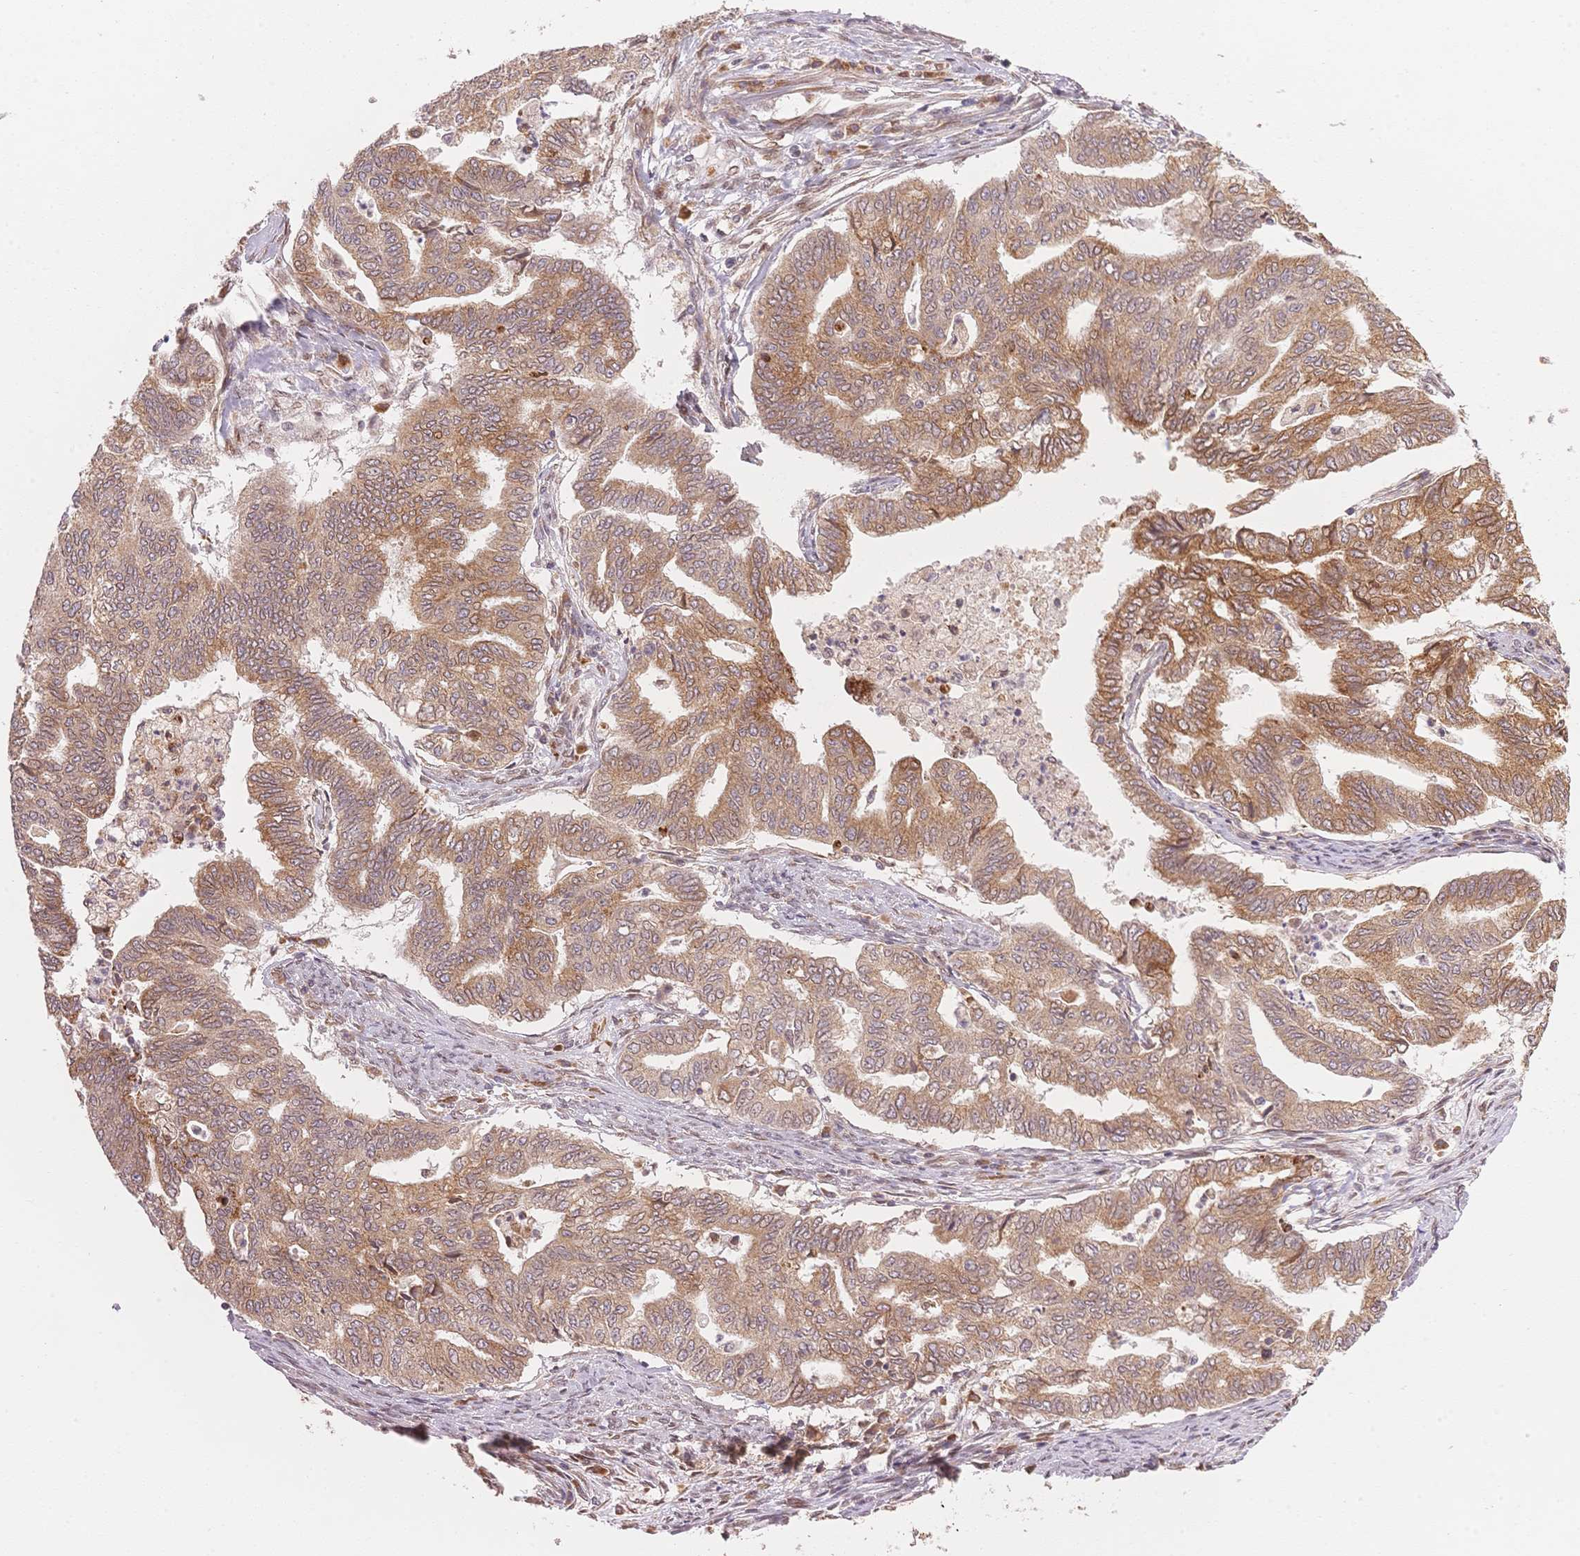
{"staining": {"intensity": "moderate", "quantity": ">75%", "location": "cytoplasmic/membranous"}, "tissue": "endometrial cancer", "cell_type": "Tumor cells", "image_type": "cancer", "snomed": [{"axis": "morphology", "description": "Adenocarcinoma, NOS"}, {"axis": "topography", "description": "Endometrium"}], "caption": "Immunohistochemical staining of human endometrial cancer demonstrates medium levels of moderate cytoplasmic/membranous staining in approximately >75% of tumor cells. (DAB (3,3'-diaminobenzidine) IHC, brown staining for protein, blue staining for nuclei).", "gene": "STK39", "patient": {"sex": "female", "age": 79}}